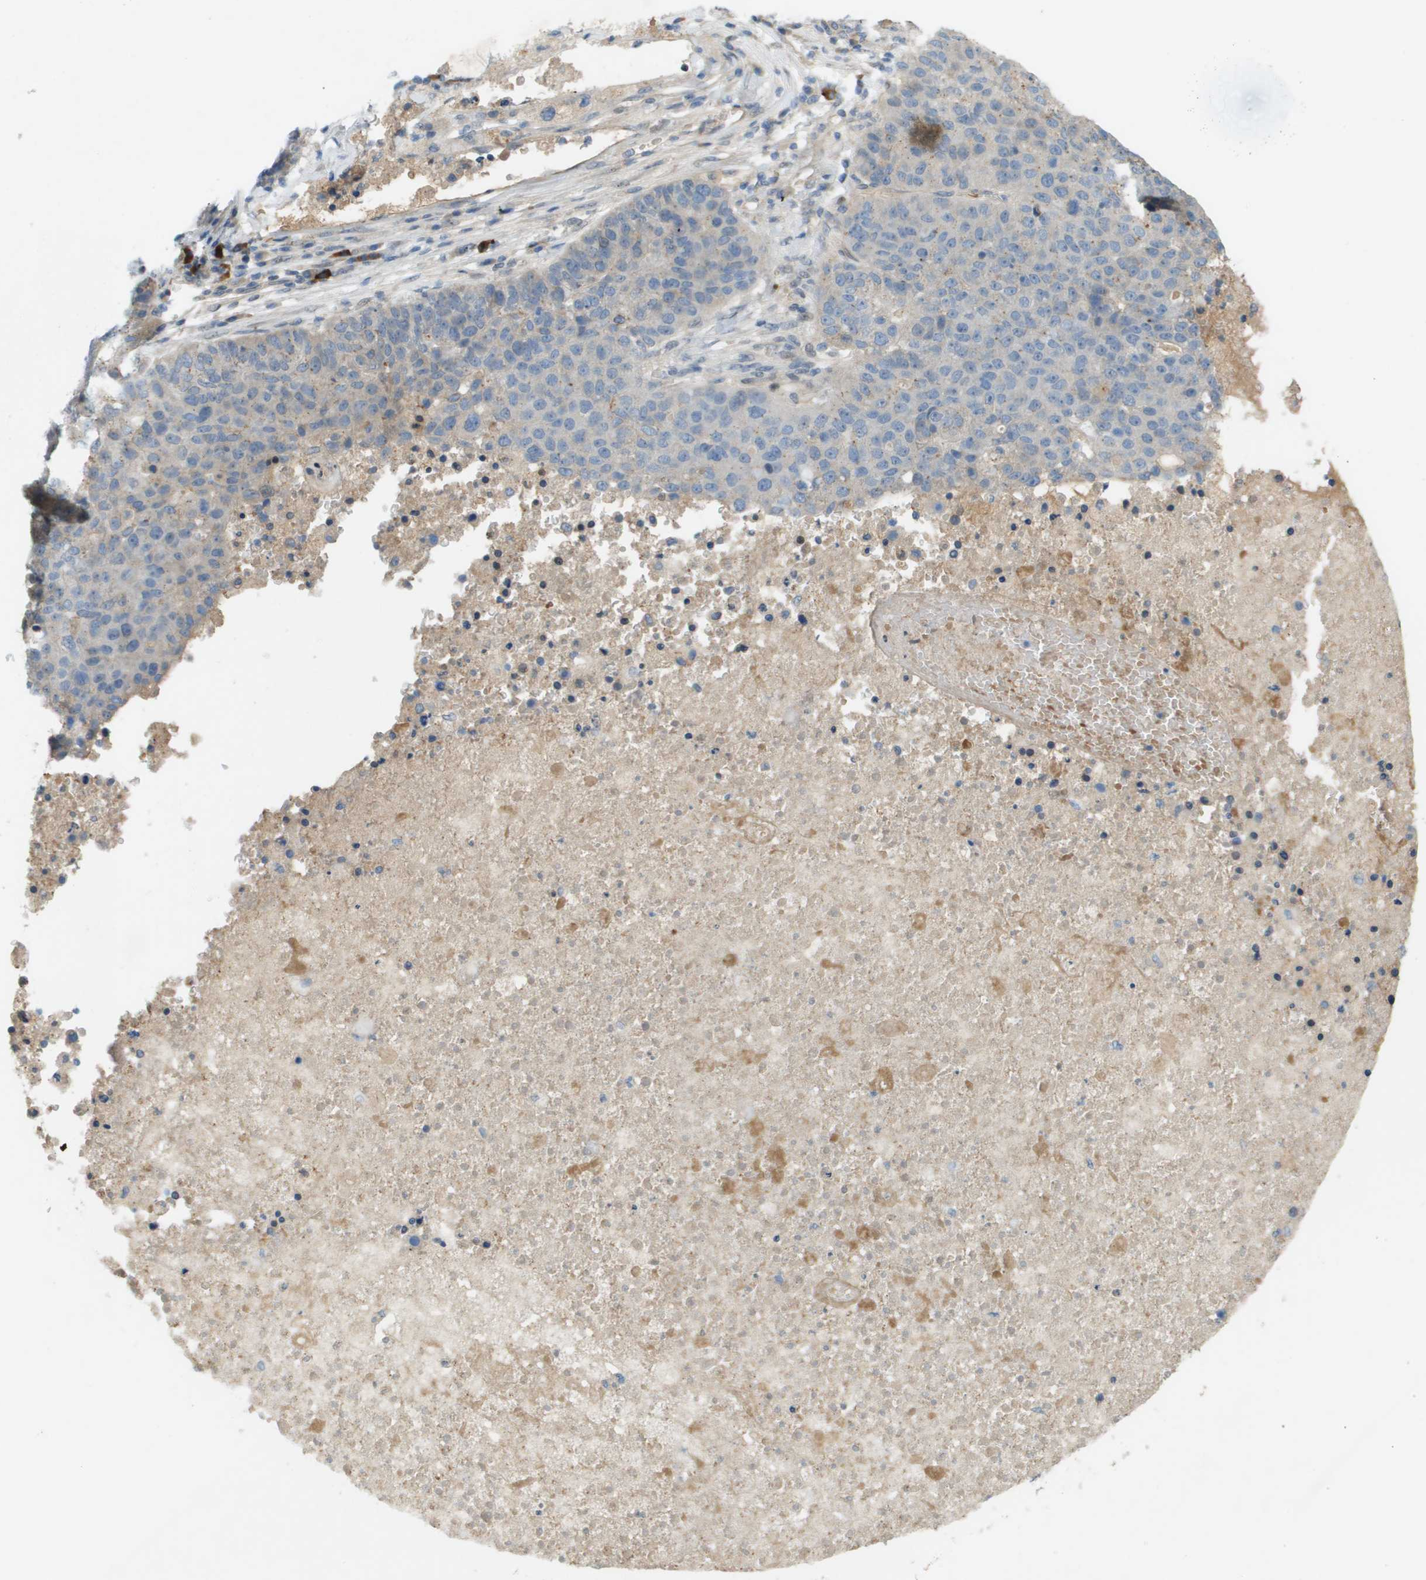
{"staining": {"intensity": "negative", "quantity": "none", "location": "none"}, "tissue": "pancreatic cancer", "cell_type": "Tumor cells", "image_type": "cancer", "snomed": [{"axis": "morphology", "description": "Adenocarcinoma, NOS"}, {"axis": "topography", "description": "Pancreas"}], "caption": "The micrograph reveals no staining of tumor cells in pancreatic cancer. (IHC, brightfield microscopy, high magnification).", "gene": "CACNB4", "patient": {"sex": "female", "age": 61}}